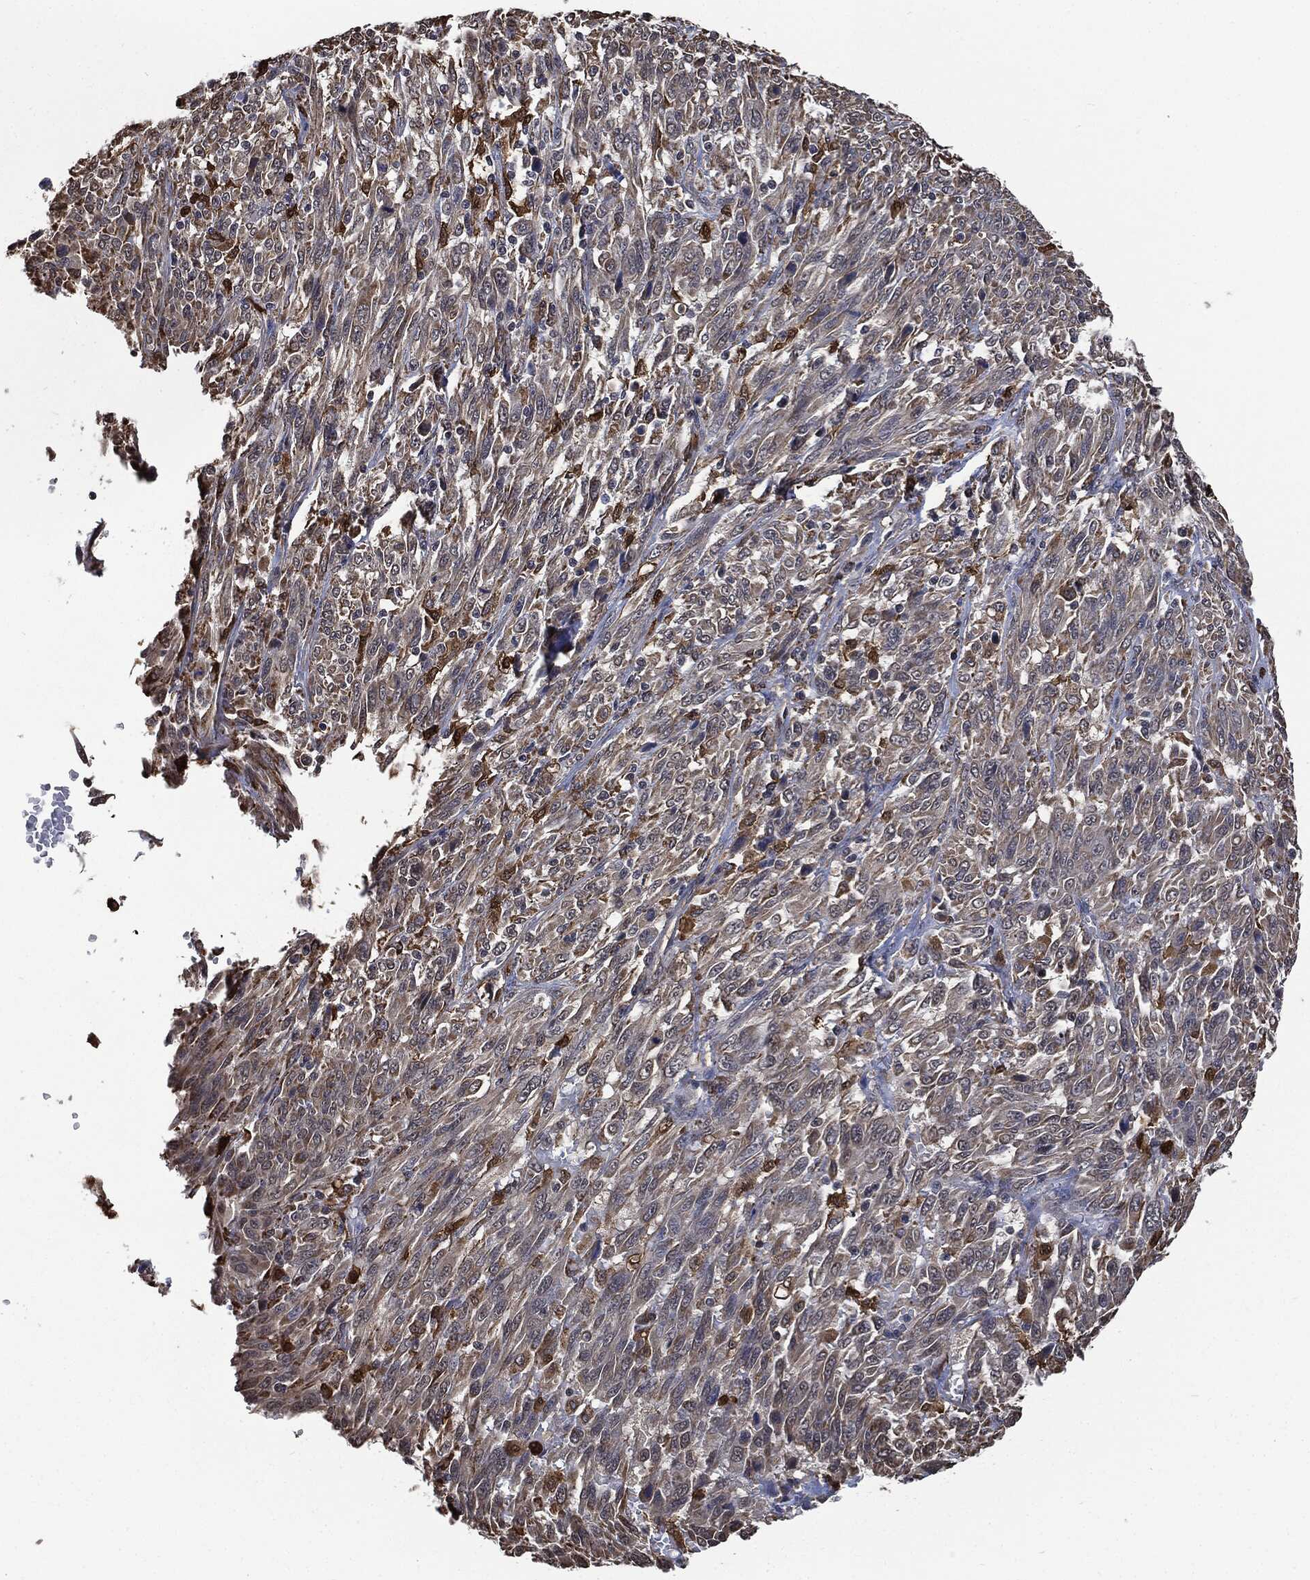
{"staining": {"intensity": "moderate", "quantity": "<25%", "location": "cytoplasmic/membranous"}, "tissue": "melanoma", "cell_type": "Tumor cells", "image_type": "cancer", "snomed": [{"axis": "morphology", "description": "Malignant melanoma, NOS"}, {"axis": "topography", "description": "Skin"}], "caption": "The micrograph shows immunohistochemical staining of melanoma. There is moderate cytoplasmic/membranous expression is seen in approximately <25% of tumor cells.", "gene": "S100A9", "patient": {"sex": "female", "age": 91}}